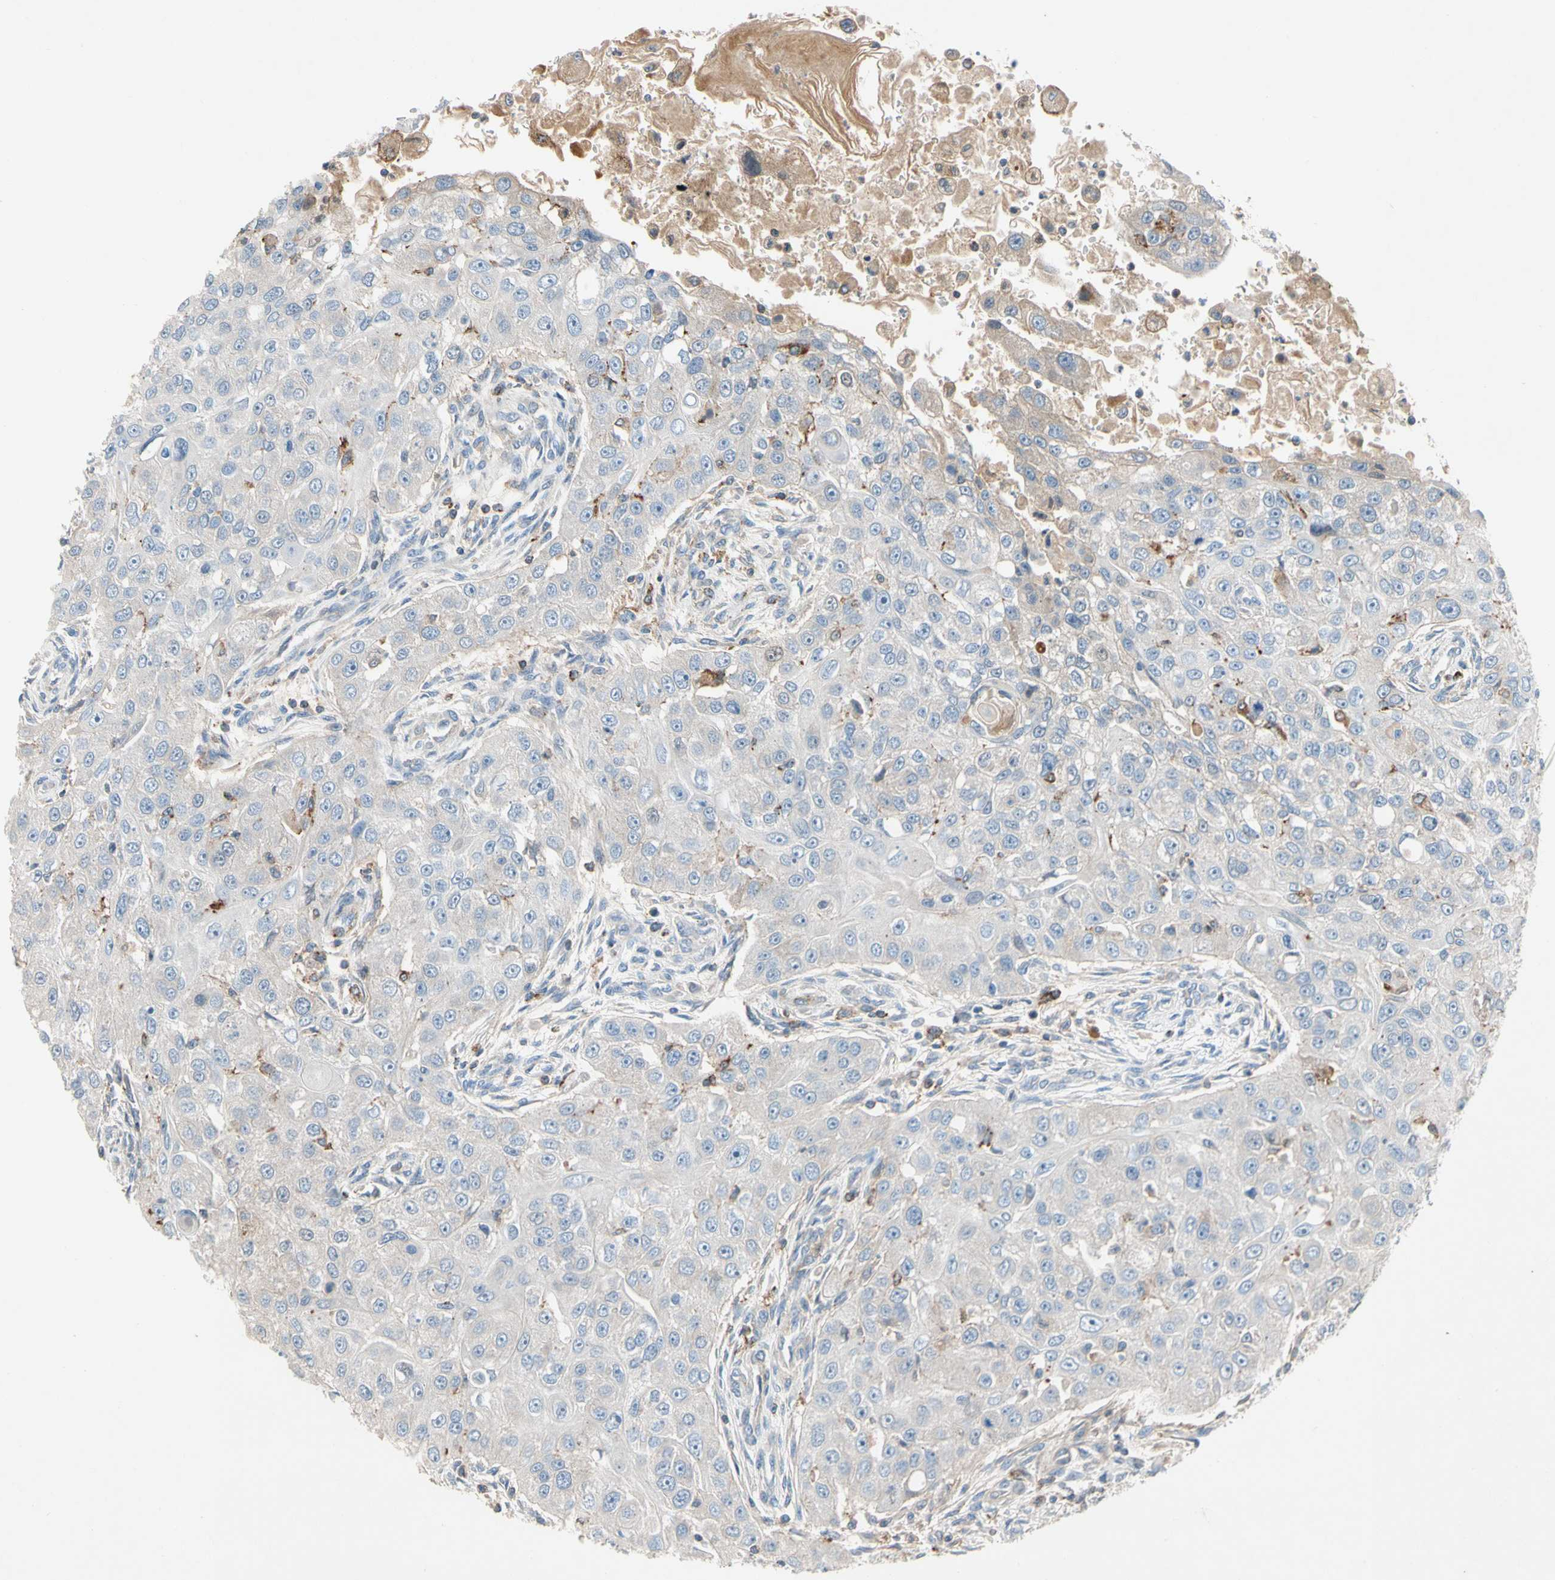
{"staining": {"intensity": "negative", "quantity": "none", "location": "none"}, "tissue": "head and neck cancer", "cell_type": "Tumor cells", "image_type": "cancer", "snomed": [{"axis": "morphology", "description": "Normal tissue, NOS"}, {"axis": "morphology", "description": "Squamous cell carcinoma, NOS"}, {"axis": "topography", "description": "Skeletal muscle"}, {"axis": "topography", "description": "Head-Neck"}], "caption": "Immunohistochemistry (IHC) photomicrograph of neoplastic tissue: head and neck cancer (squamous cell carcinoma) stained with DAB (3,3'-diaminobenzidine) shows no significant protein staining in tumor cells. Nuclei are stained in blue.", "gene": "NDFIP2", "patient": {"sex": "male", "age": 51}}